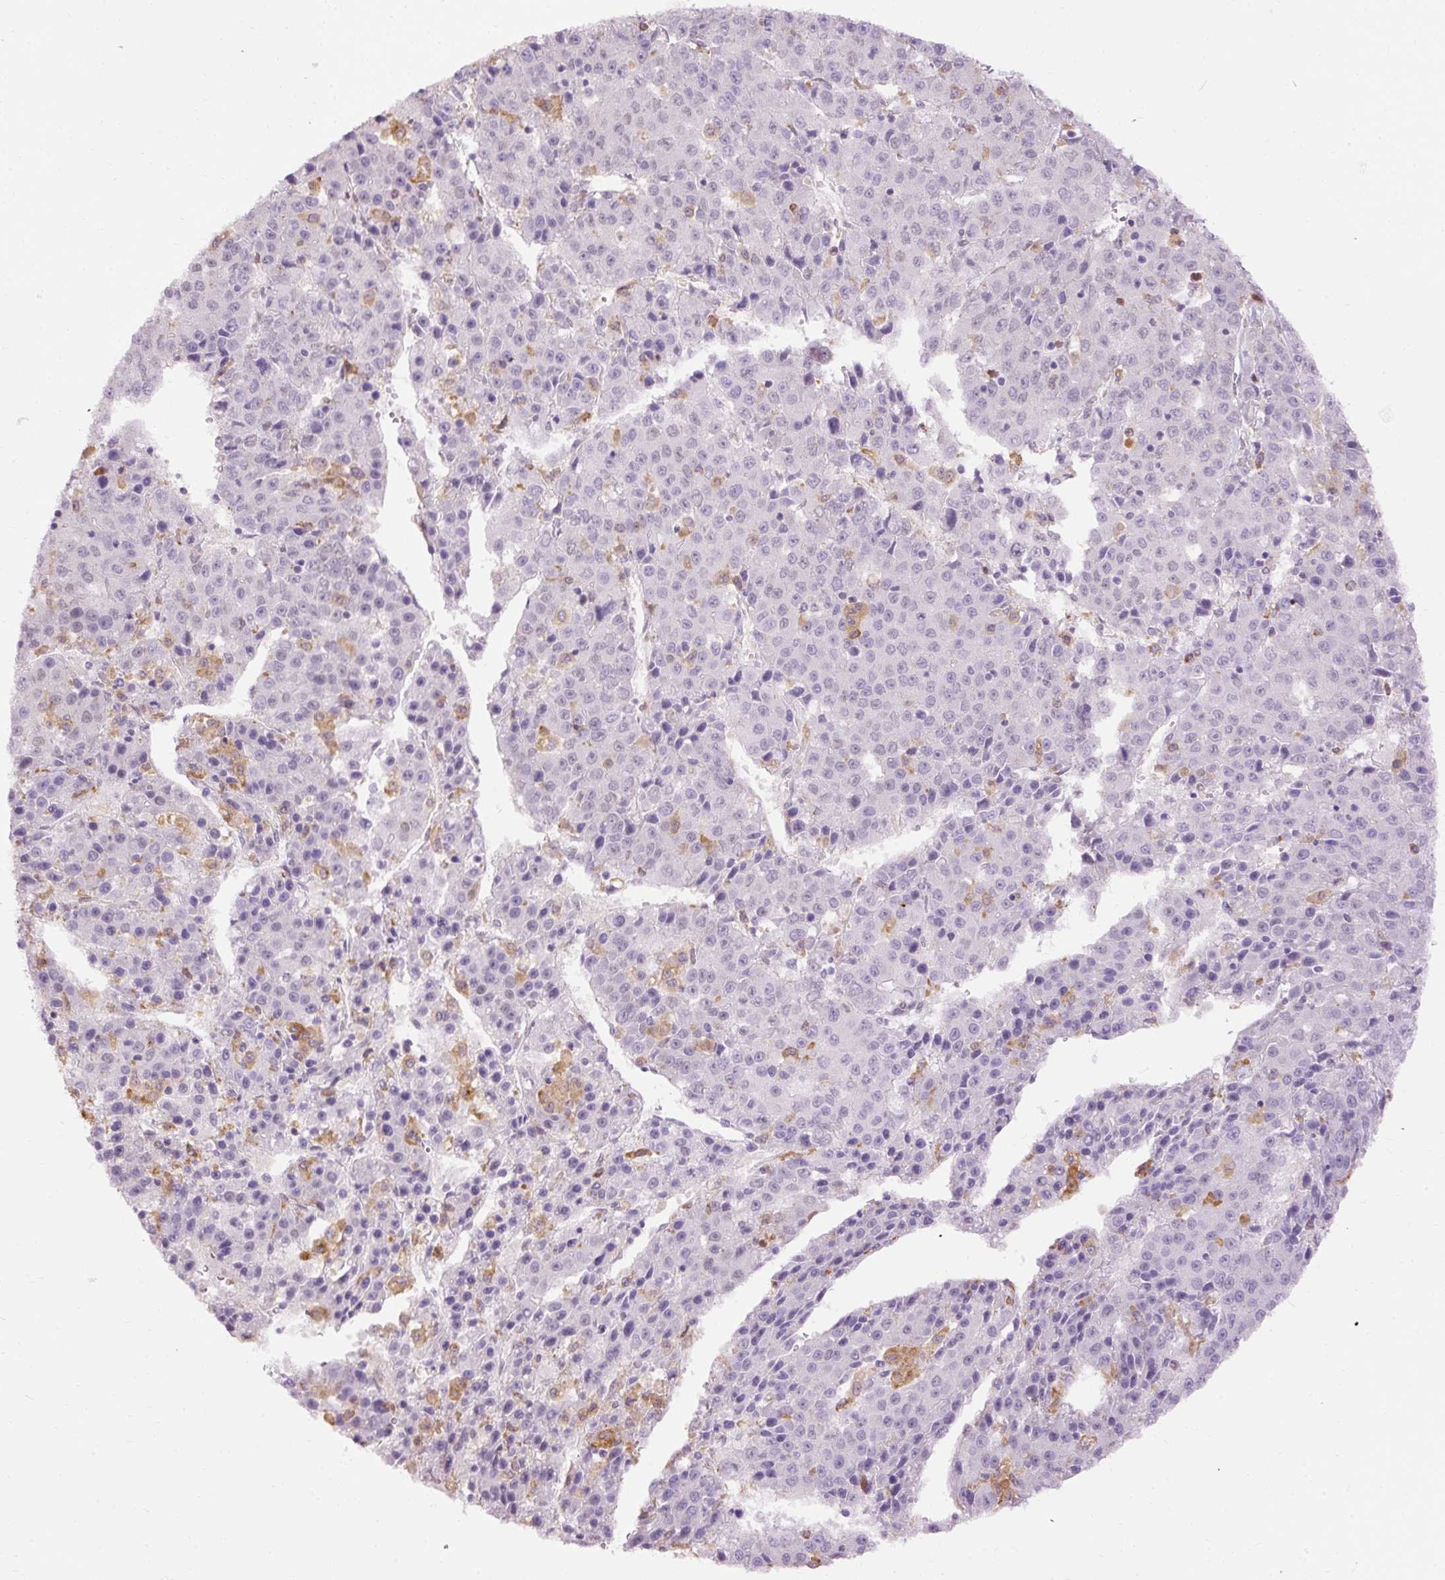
{"staining": {"intensity": "negative", "quantity": "none", "location": "none"}, "tissue": "liver cancer", "cell_type": "Tumor cells", "image_type": "cancer", "snomed": [{"axis": "morphology", "description": "Carcinoma, Hepatocellular, NOS"}, {"axis": "topography", "description": "Liver"}], "caption": "Hepatocellular carcinoma (liver) was stained to show a protein in brown. There is no significant staining in tumor cells.", "gene": "LY86", "patient": {"sex": "female", "age": 53}}